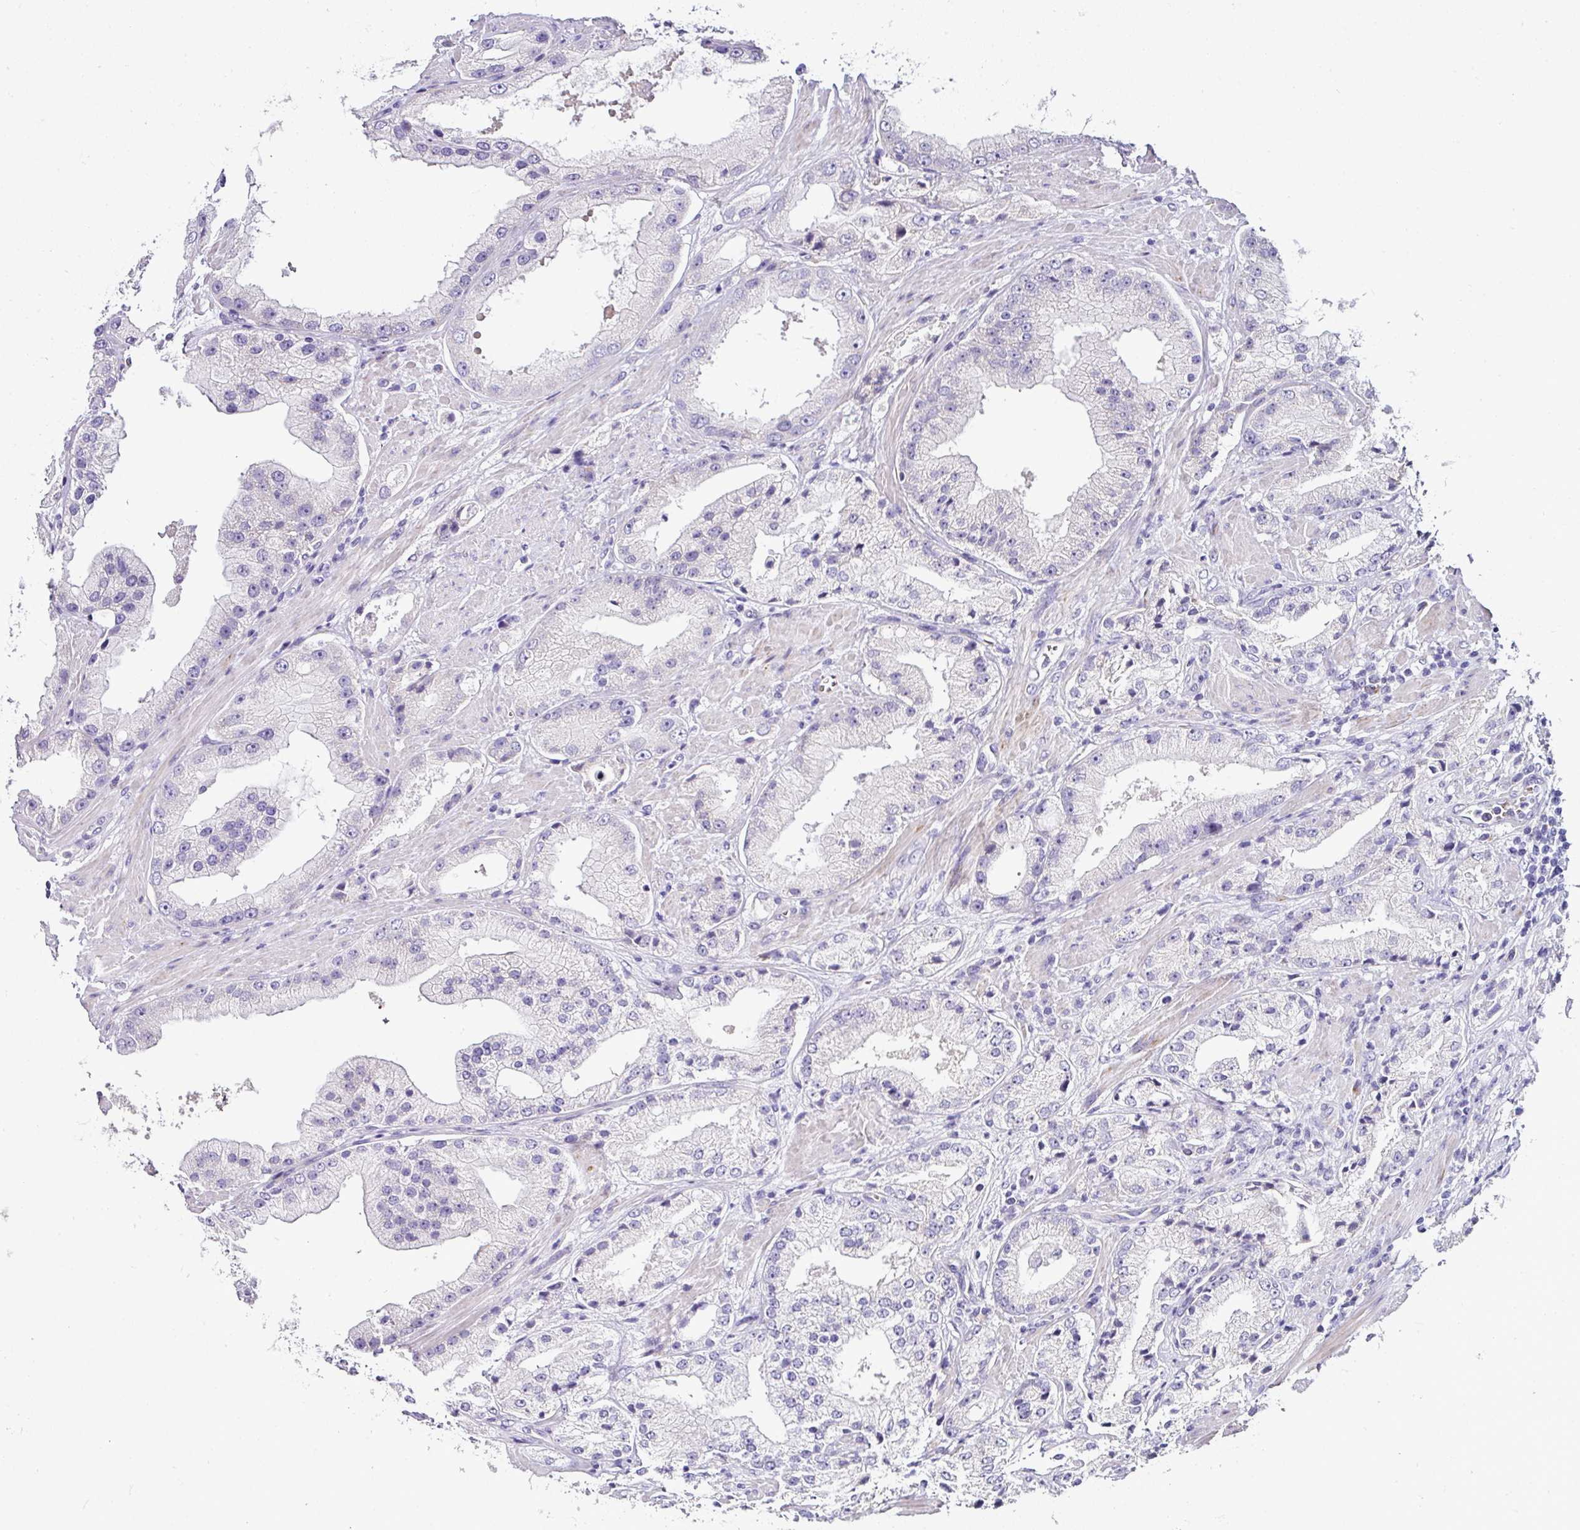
{"staining": {"intensity": "negative", "quantity": "none", "location": "none"}, "tissue": "prostate cancer", "cell_type": "Tumor cells", "image_type": "cancer", "snomed": [{"axis": "morphology", "description": "Adenocarcinoma, Low grade"}, {"axis": "topography", "description": "Prostate"}], "caption": "Prostate cancer (low-grade adenocarcinoma) was stained to show a protein in brown. There is no significant expression in tumor cells. Brightfield microscopy of immunohistochemistry (IHC) stained with DAB (brown) and hematoxylin (blue), captured at high magnification.", "gene": "NAPSA", "patient": {"sex": "male", "age": 67}}